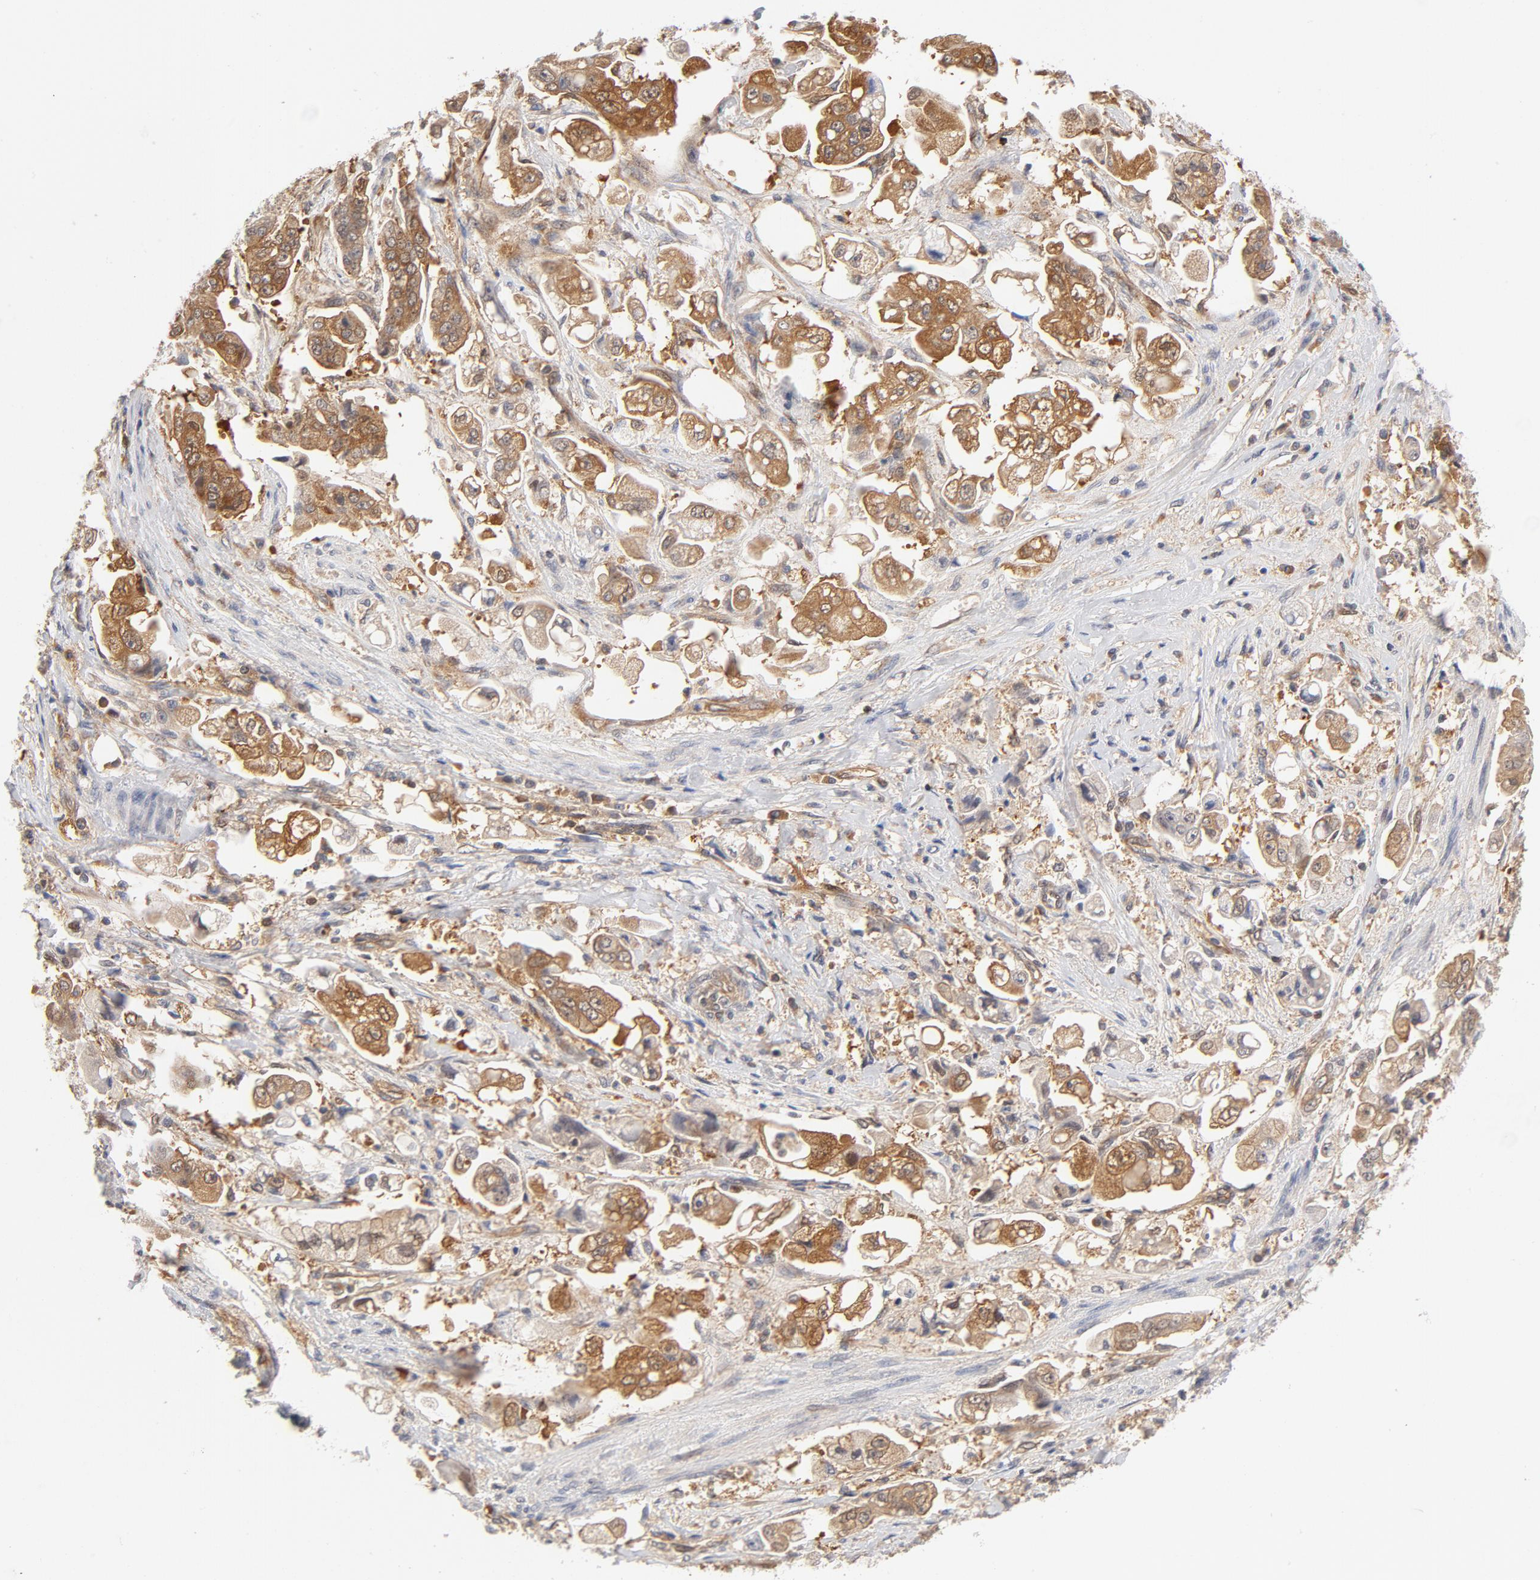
{"staining": {"intensity": "moderate", "quantity": ">75%", "location": "cytoplasmic/membranous"}, "tissue": "stomach cancer", "cell_type": "Tumor cells", "image_type": "cancer", "snomed": [{"axis": "morphology", "description": "Adenocarcinoma, NOS"}, {"axis": "topography", "description": "Stomach"}], "caption": "Immunohistochemical staining of stomach adenocarcinoma displays moderate cytoplasmic/membranous protein staining in approximately >75% of tumor cells. Using DAB (3,3'-diaminobenzidine) (brown) and hematoxylin (blue) stains, captured at high magnification using brightfield microscopy.", "gene": "ASMTL", "patient": {"sex": "male", "age": 62}}